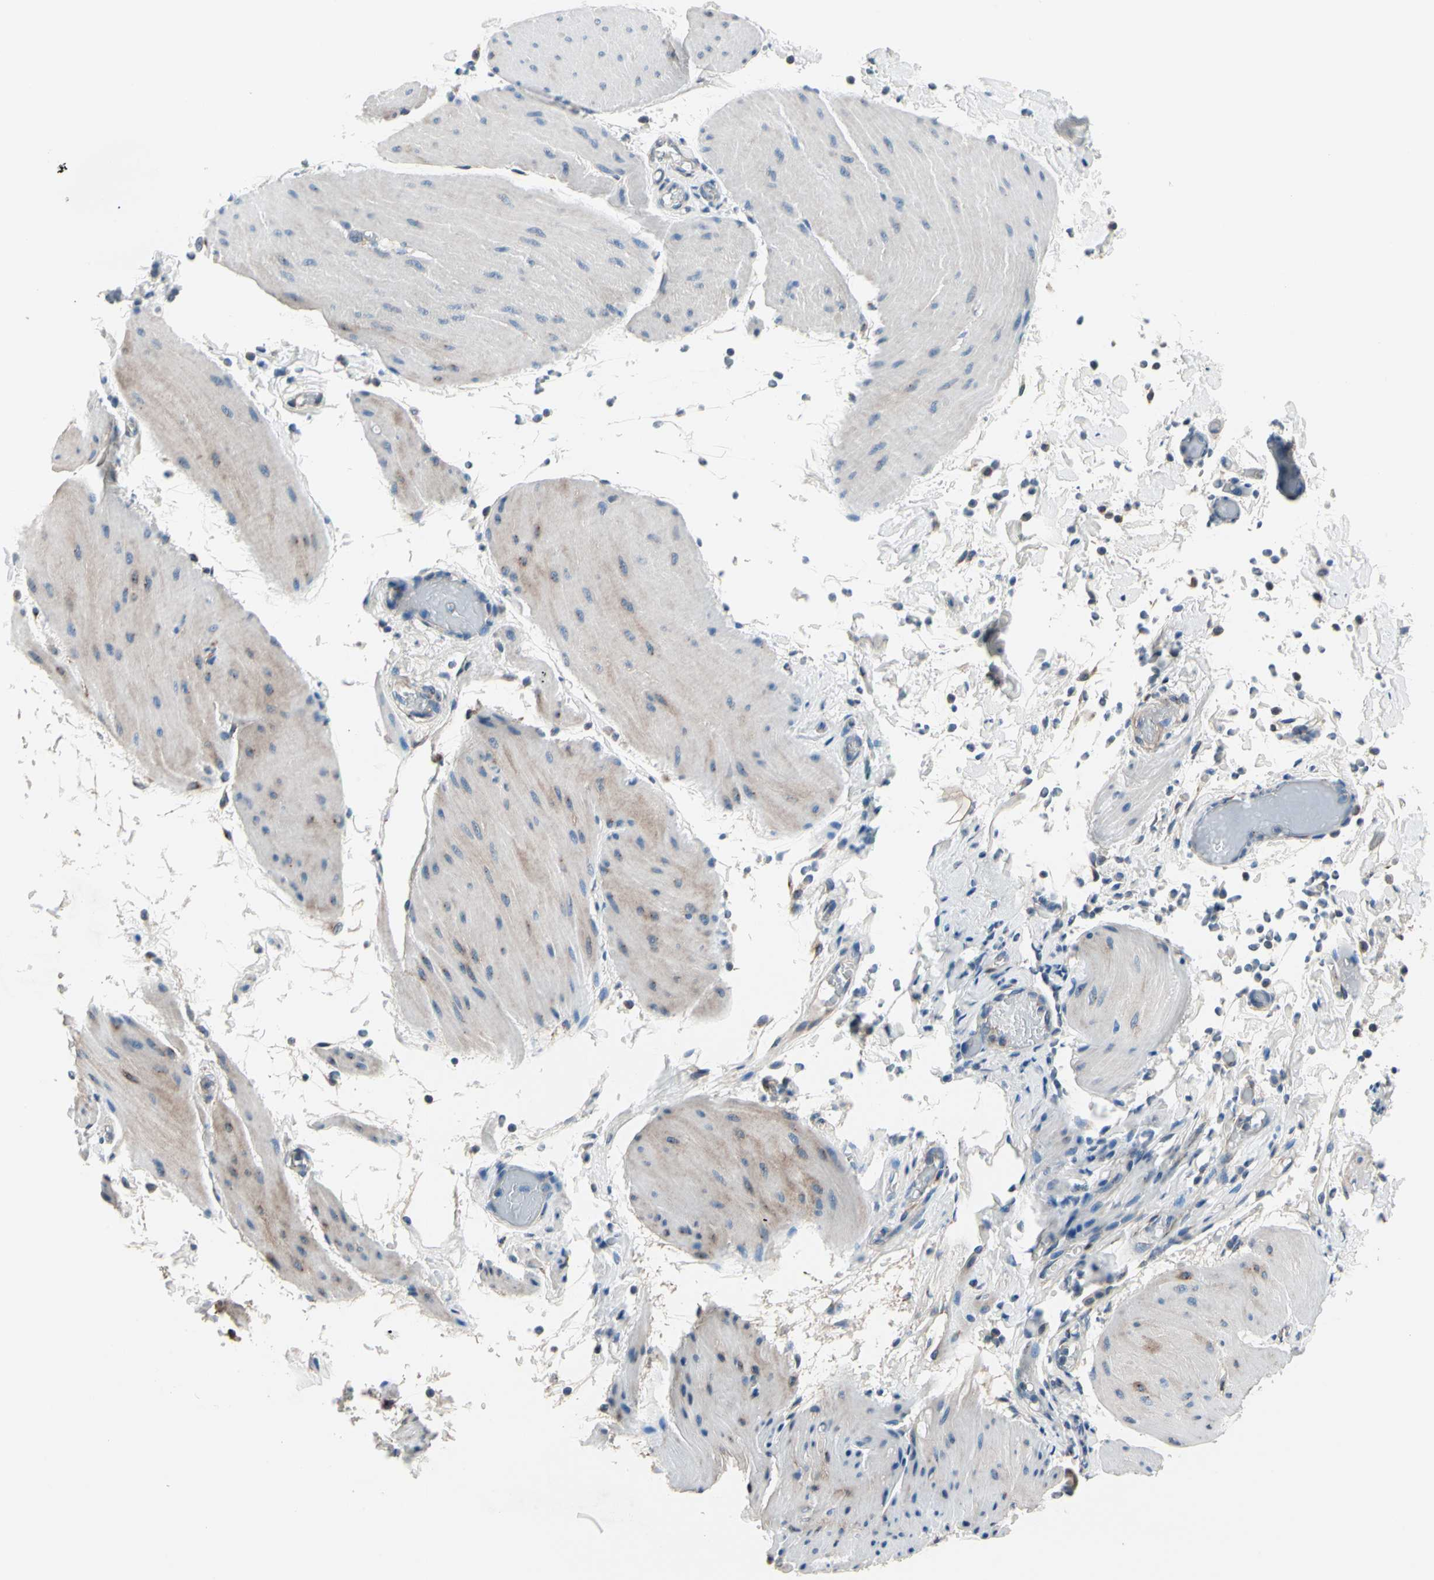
{"staining": {"intensity": "weak", "quantity": "<25%", "location": "cytoplasmic/membranous"}, "tissue": "smooth muscle", "cell_type": "Smooth muscle cells", "image_type": "normal", "snomed": [{"axis": "morphology", "description": "Normal tissue, NOS"}, {"axis": "topography", "description": "Smooth muscle"}, {"axis": "topography", "description": "Colon"}], "caption": "DAB (3,3'-diaminobenzidine) immunohistochemical staining of unremarkable human smooth muscle exhibits no significant positivity in smooth muscle cells.", "gene": "PRKAR2B", "patient": {"sex": "male", "age": 67}}